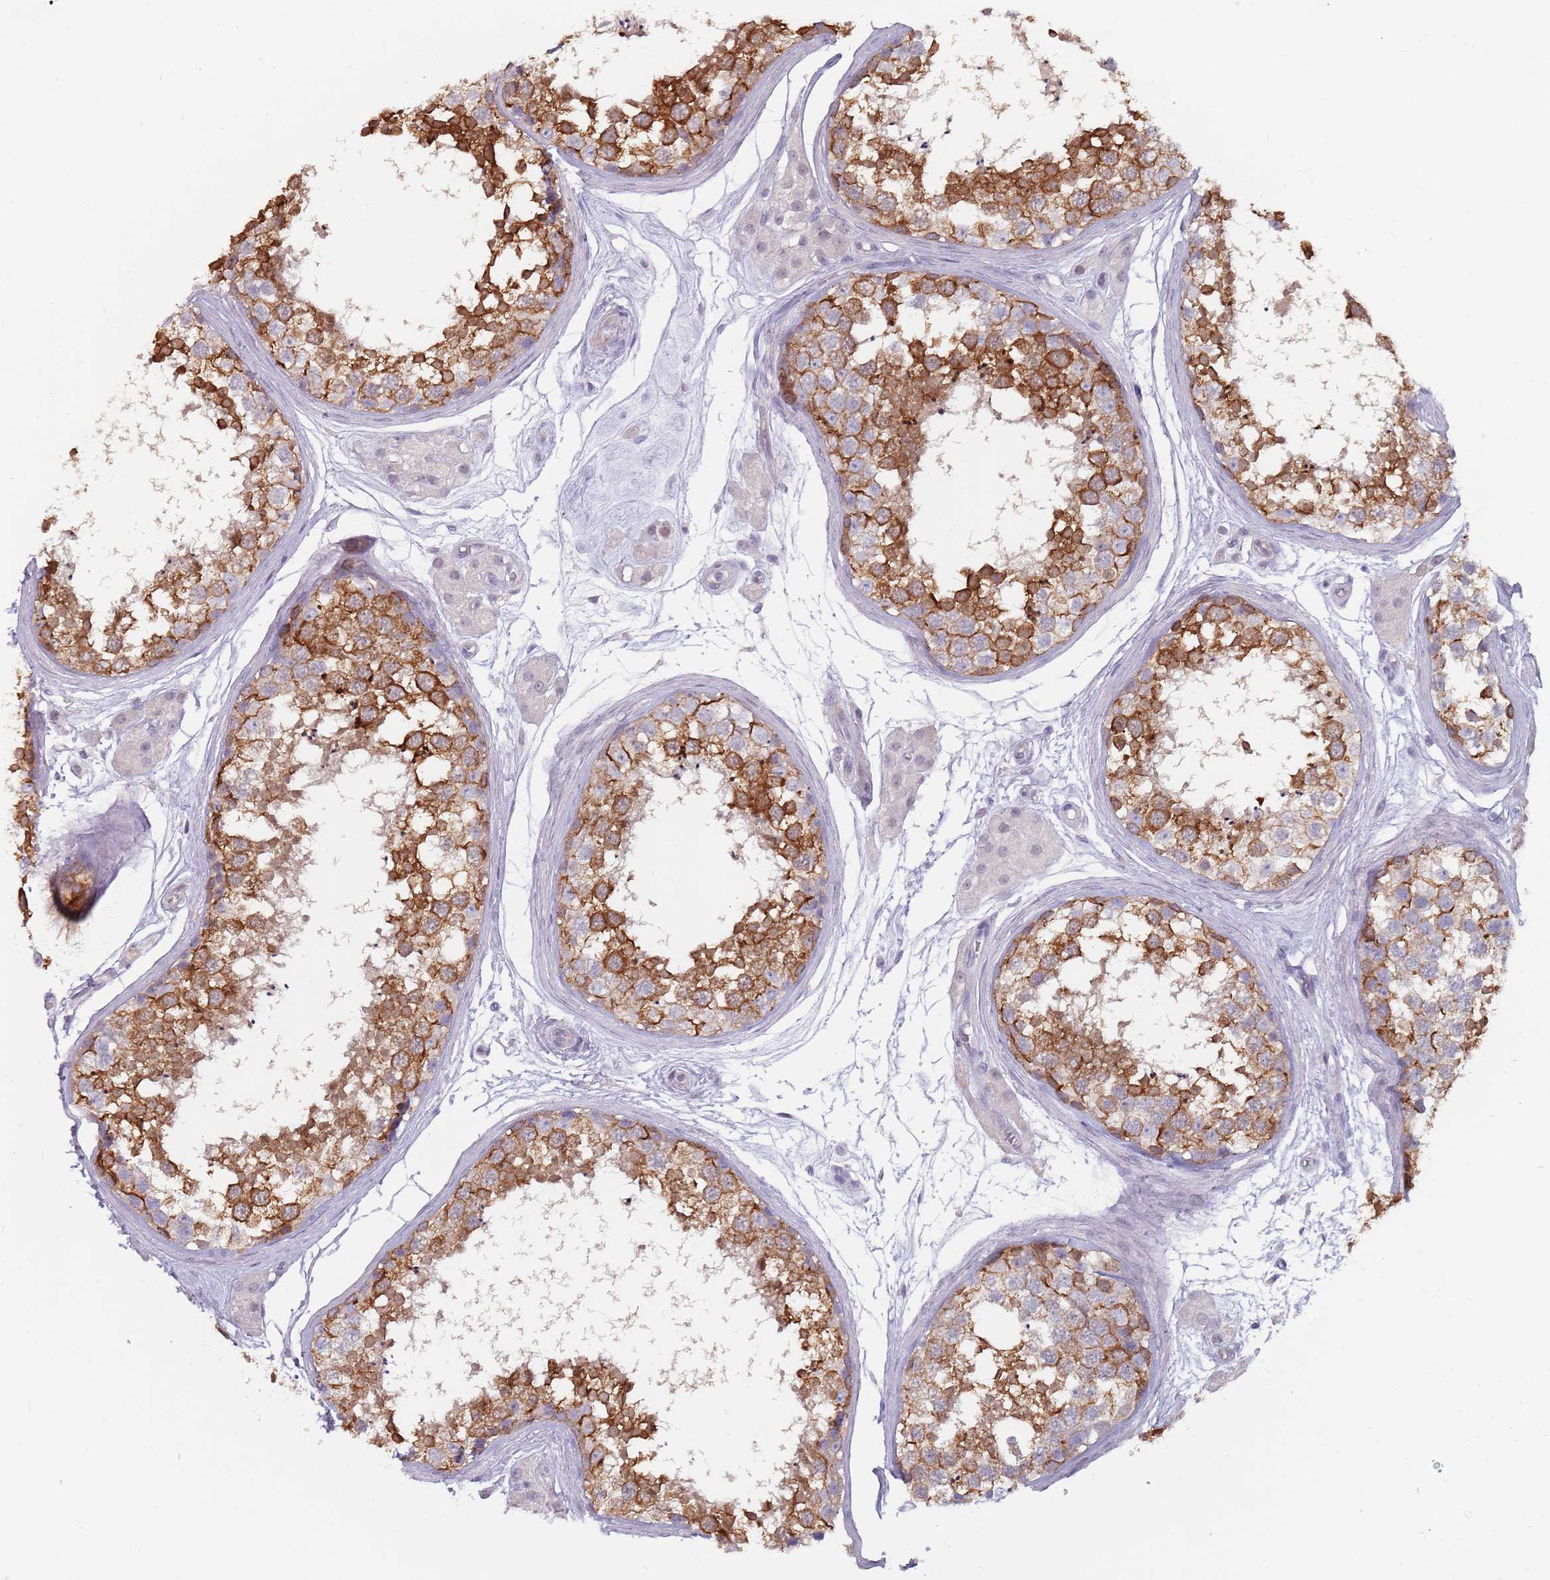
{"staining": {"intensity": "strong", "quantity": ">75%", "location": "cytoplasmic/membranous"}, "tissue": "testis", "cell_type": "Cells in seminiferous ducts", "image_type": "normal", "snomed": [{"axis": "morphology", "description": "Normal tissue, NOS"}, {"axis": "topography", "description": "Testis"}], "caption": "Immunohistochemical staining of unremarkable testis displays strong cytoplasmic/membranous protein expression in about >75% of cells in seminiferous ducts.", "gene": "DXO", "patient": {"sex": "male", "age": 56}}